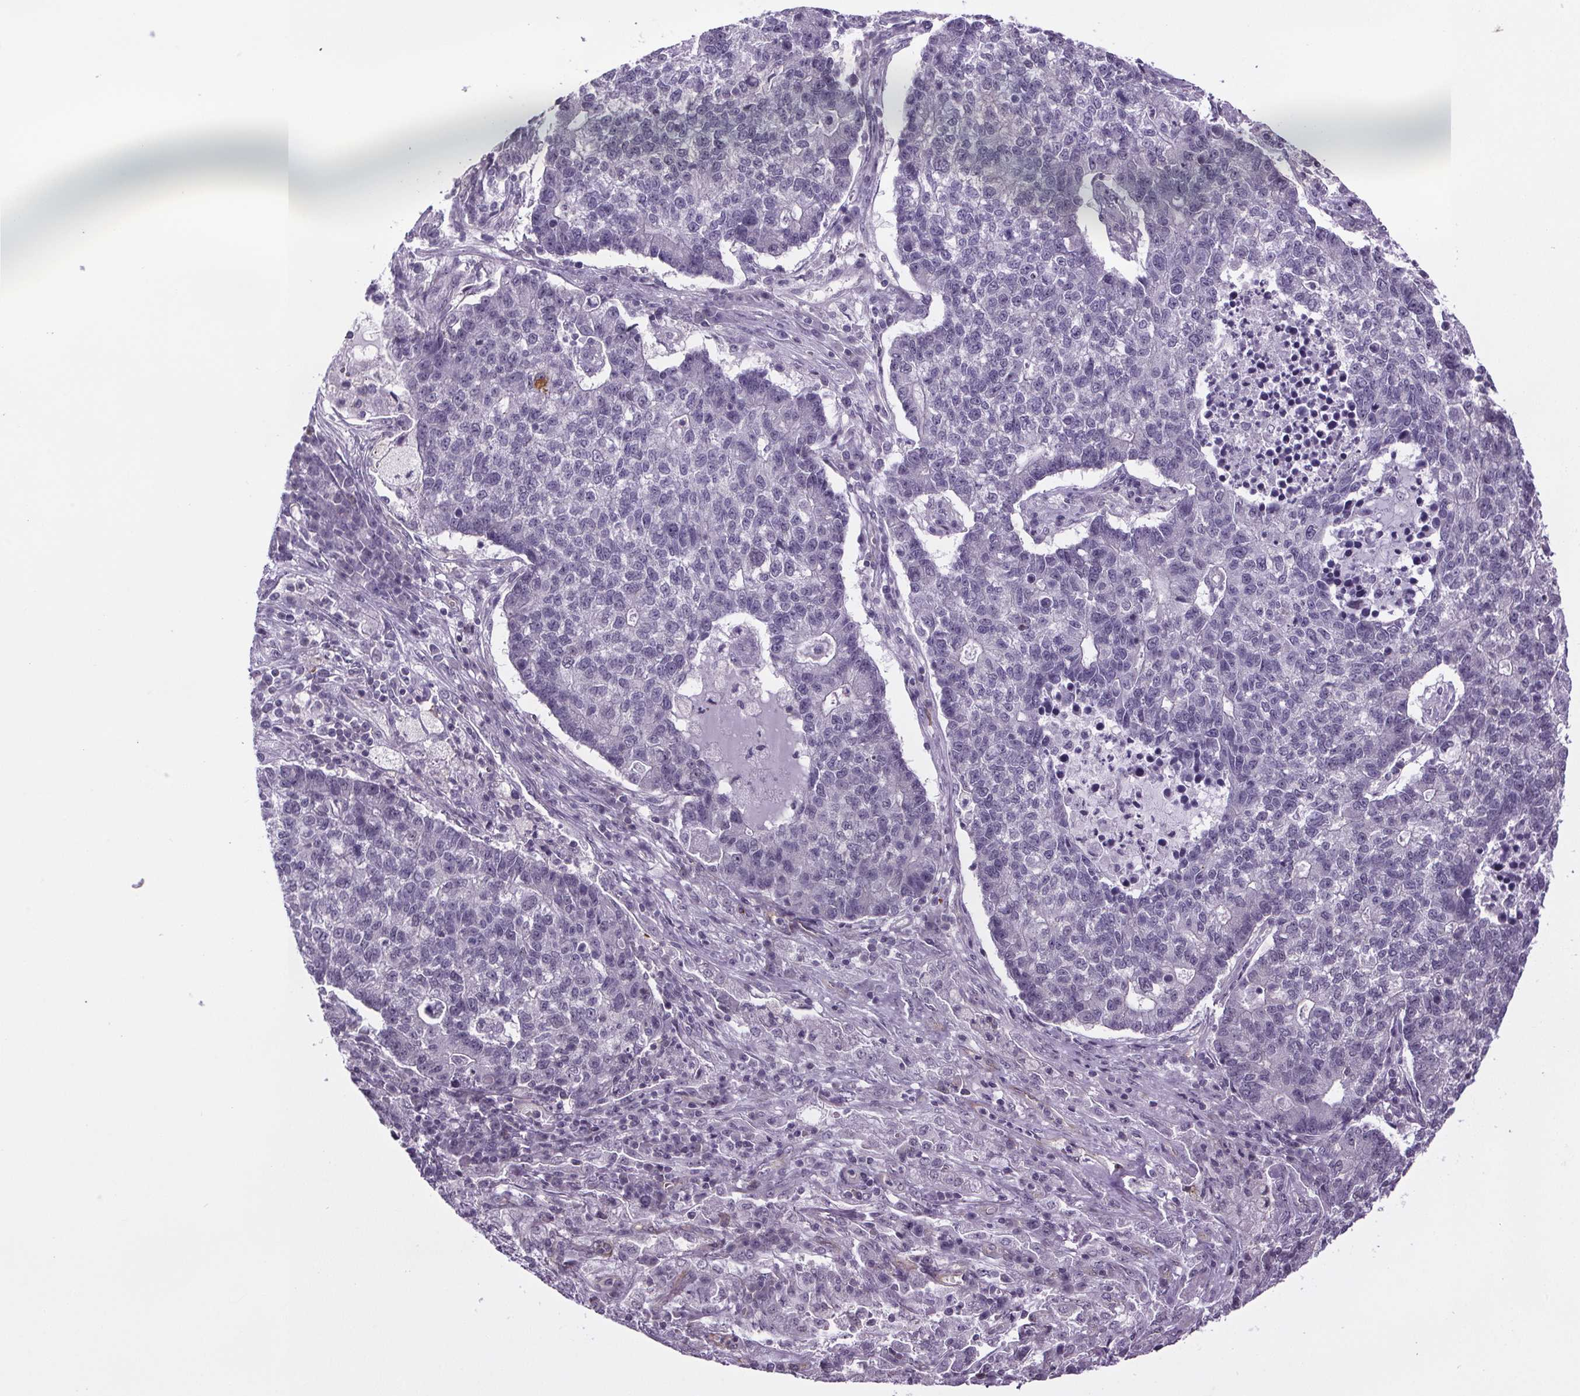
{"staining": {"intensity": "negative", "quantity": "none", "location": "none"}, "tissue": "lung cancer", "cell_type": "Tumor cells", "image_type": "cancer", "snomed": [{"axis": "morphology", "description": "Adenocarcinoma, NOS"}, {"axis": "topography", "description": "Lung"}], "caption": "Immunohistochemical staining of lung cancer displays no significant positivity in tumor cells.", "gene": "TTC12", "patient": {"sex": "male", "age": 57}}